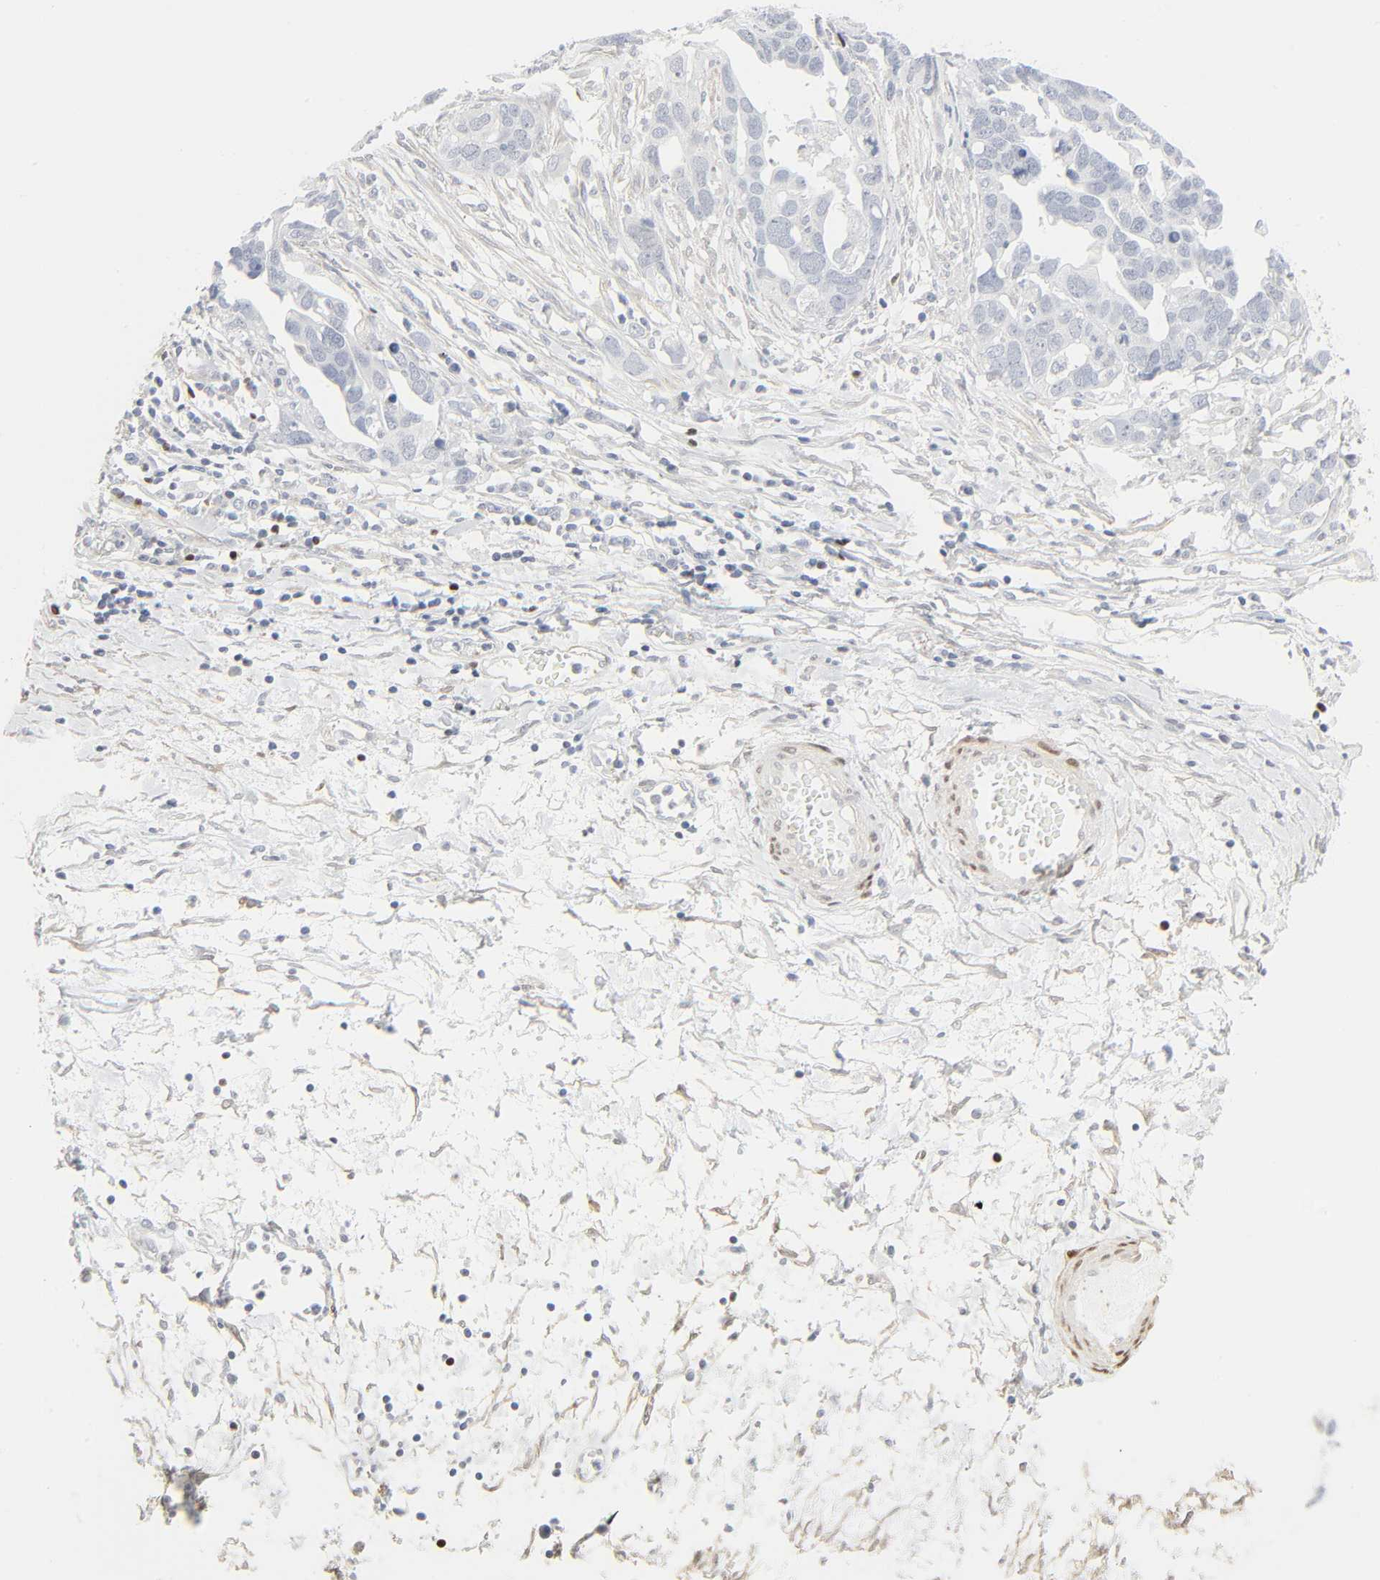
{"staining": {"intensity": "negative", "quantity": "none", "location": "none"}, "tissue": "ovarian cancer", "cell_type": "Tumor cells", "image_type": "cancer", "snomed": [{"axis": "morphology", "description": "Cystadenocarcinoma, serous, NOS"}, {"axis": "topography", "description": "Ovary"}], "caption": "Protein analysis of ovarian cancer (serous cystadenocarcinoma) shows no significant positivity in tumor cells.", "gene": "ZBTB16", "patient": {"sex": "female", "age": 54}}